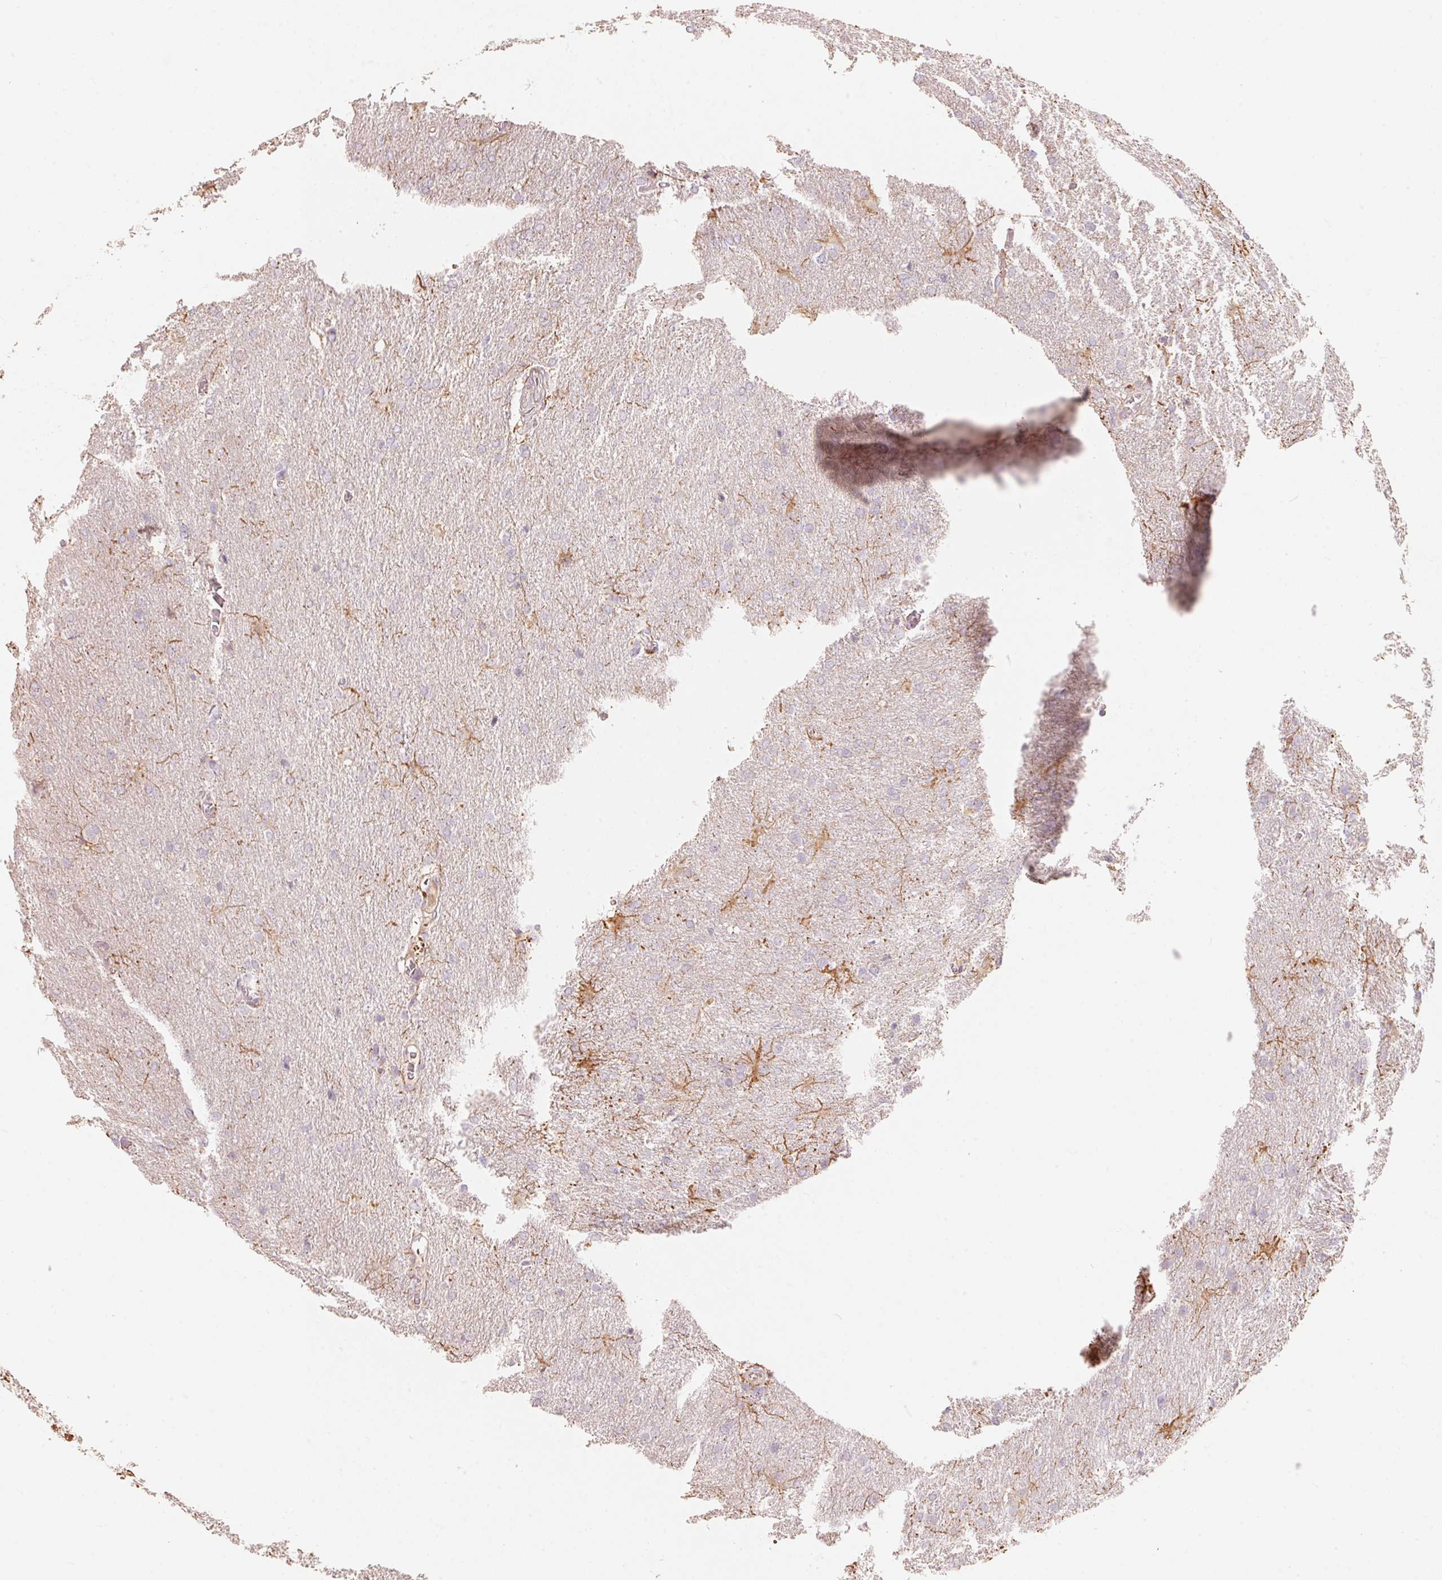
{"staining": {"intensity": "negative", "quantity": "none", "location": "none"}, "tissue": "glioma", "cell_type": "Tumor cells", "image_type": "cancer", "snomed": [{"axis": "morphology", "description": "Glioma, malignant, High grade"}, {"axis": "topography", "description": "Brain"}], "caption": "A high-resolution histopathology image shows immunohistochemistry staining of glioma, which exhibits no significant positivity in tumor cells.", "gene": "TP53AIP1", "patient": {"sex": "male", "age": 68}}